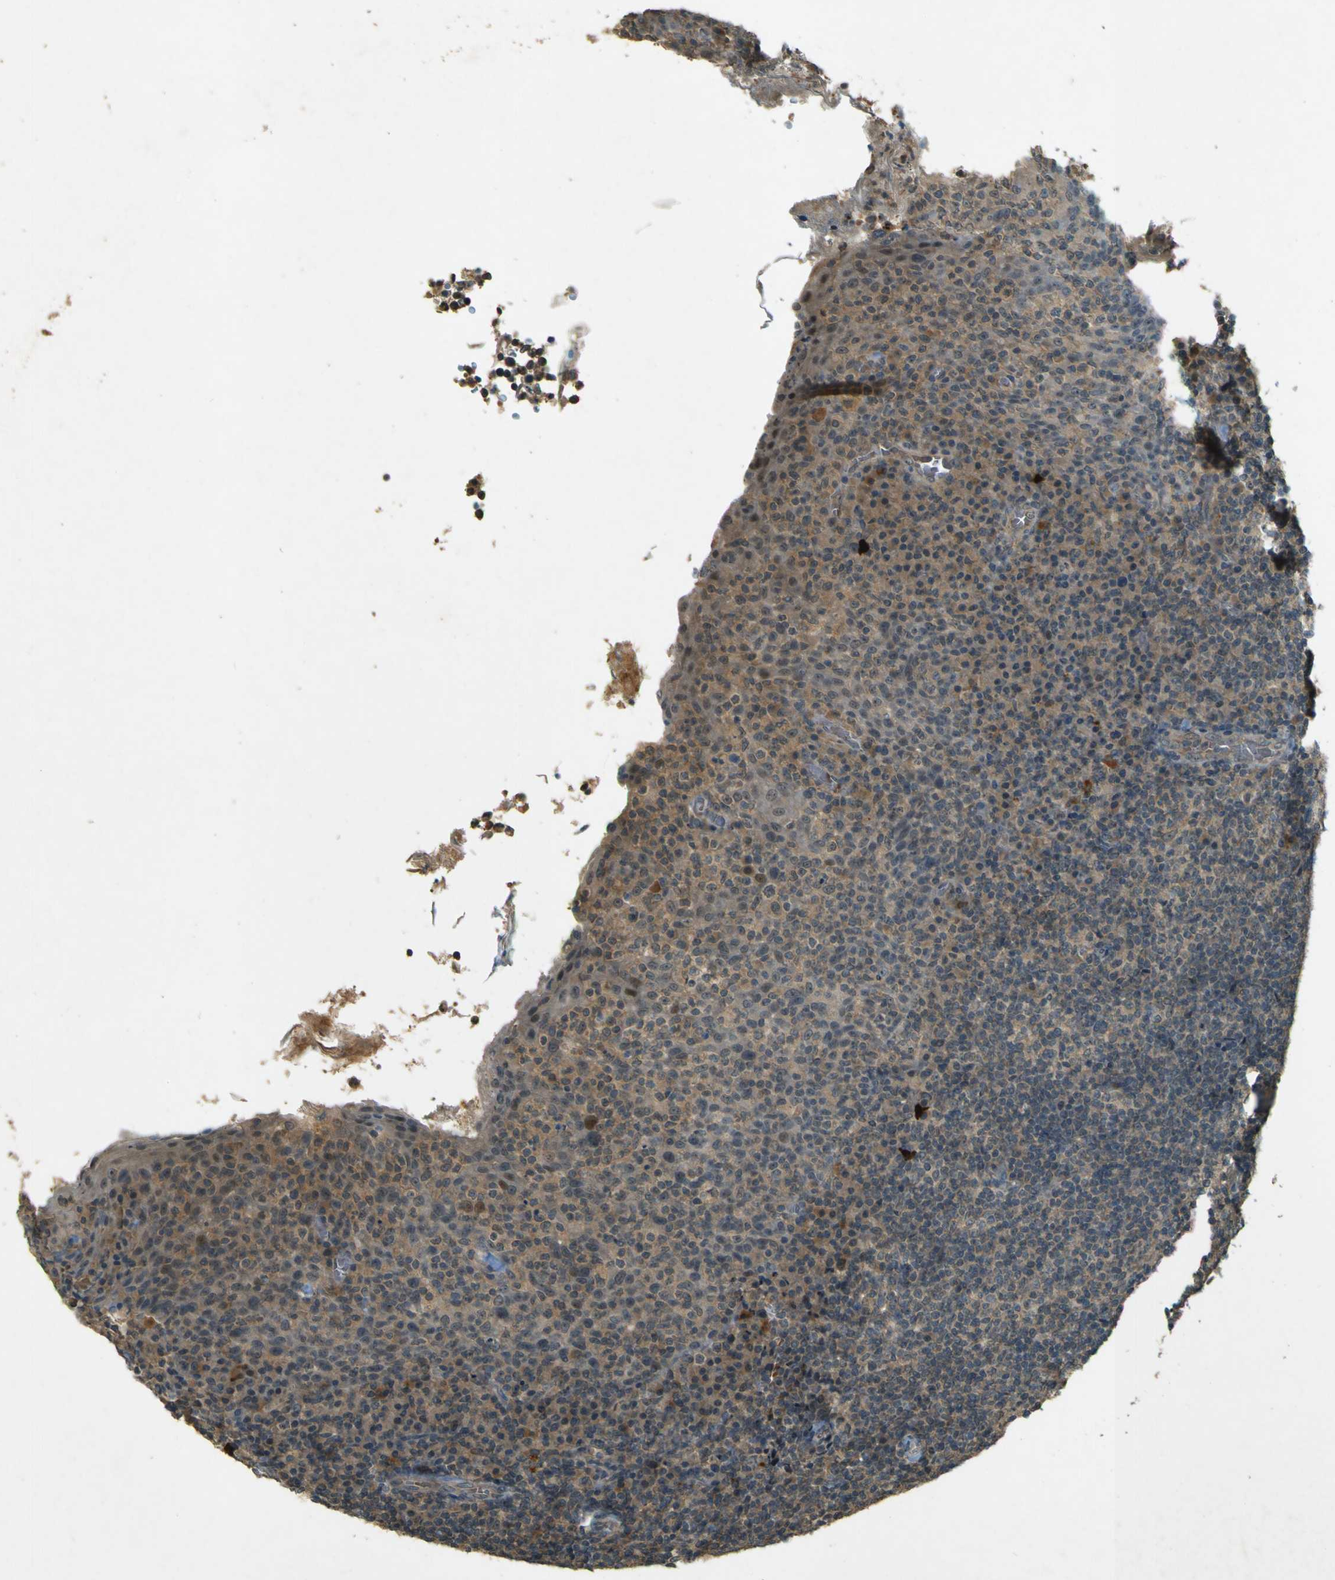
{"staining": {"intensity": "weak", "quantity": ">75%", "location": "cytoplasmic/membranous"}, "tissue": "tonsil", "cell_type": "Germinal center cells", "image_type": "normal", "snomed": [{"axis": "morphology", "description": "Normal tissue, NOS"}, {"axis": "topography", "description": "Tonsil"}], "caption": "A photomicrograph of human tonsil stained for a protein demonstrates weak cytoplasmic/membranous brown staining in germinal center cells. (DAB IHC, brown staining for protein, blue staining for nuclei).", "gene": "MPDZ", "patient": {"sex": "male", "age": 17}}